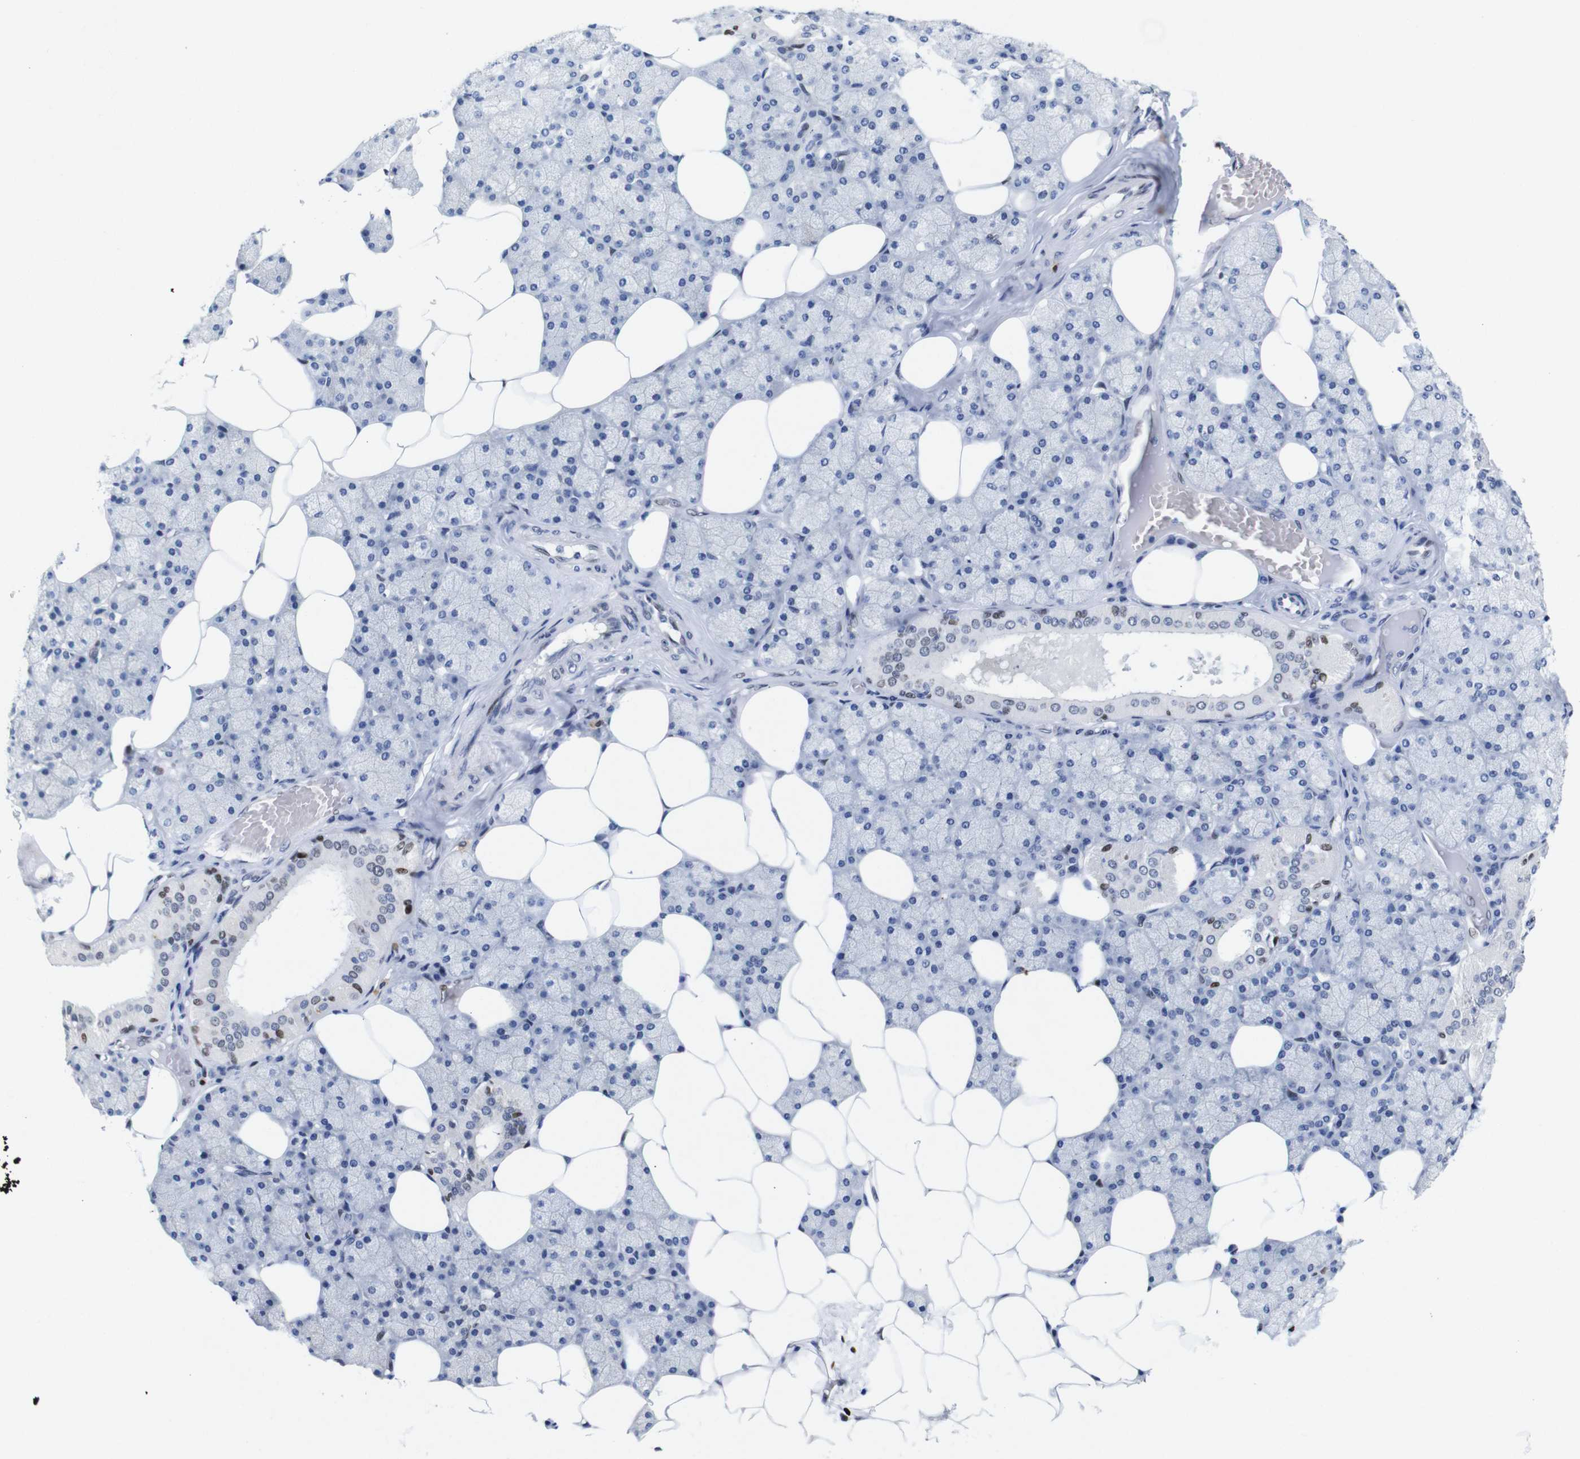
{"staining": {"intensity": "moderate", "quantity": "<25%", "location": "nuclear"}, "tissue": "salivary gland", "cell_type": "Glandular cells", "image_type": "normal", "snomed": [{"axis": "morphology", "description": "Normal tissue, NOS"}, {"axis": "topography", "description": "Salivary gland"}], "caption": "High-magnification brightfield microscopy of benign salivary gland stained with DAB (brown) and counterstained with hematoxylin (blue). glandular cells exhibit moderate nuclear expression is appreciated in approximately<25% of cells.", "gene": "FOSL2", "patient": {"sex": "male", "age": 62}}